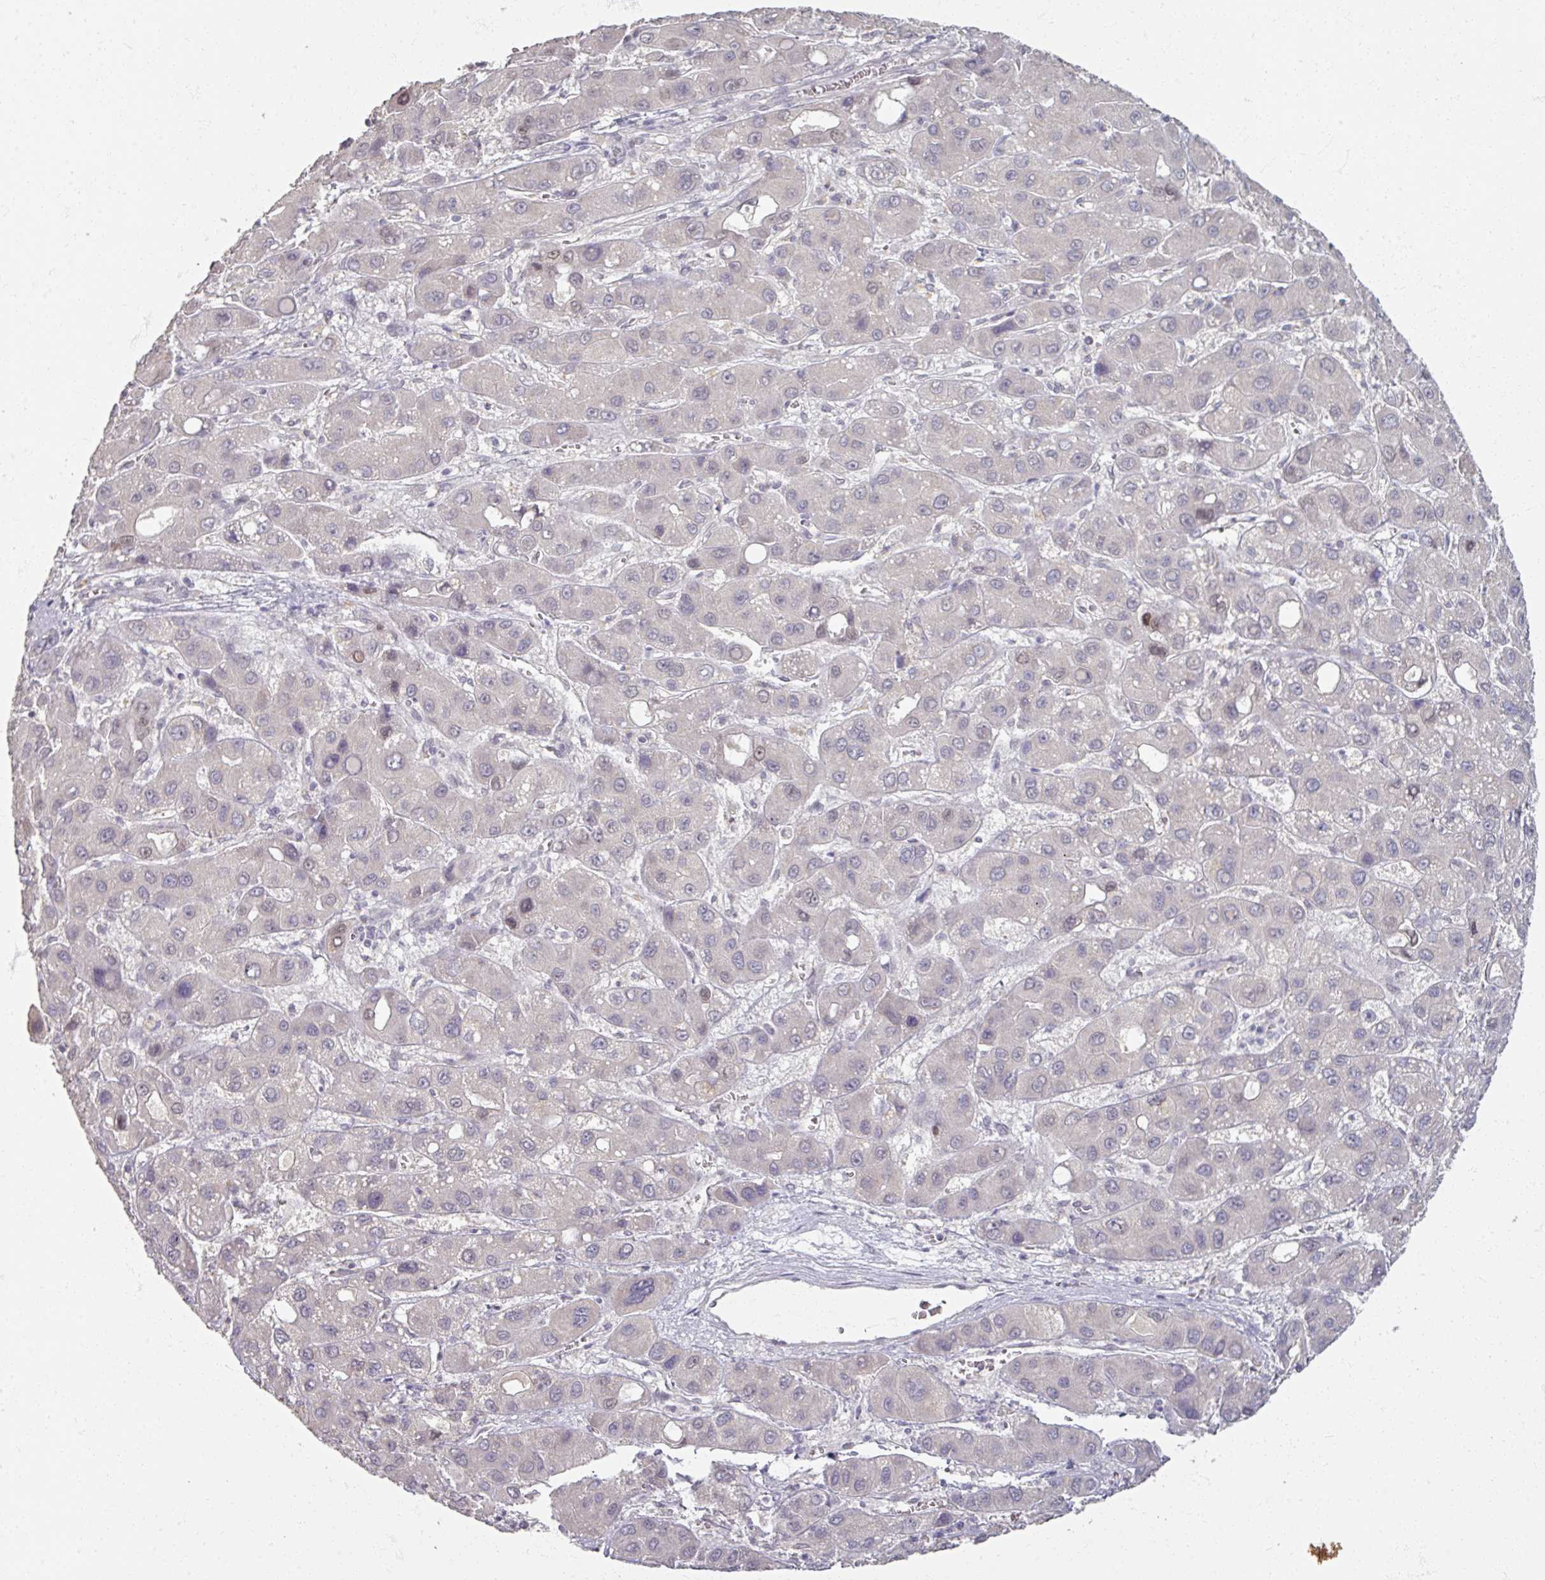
{"staining": {"intensity": "negative", "quantity": "none", "location": "none"}, "tissue": "liver cancer", "cell_type": "Tumor cells", "image_type": "cancer", "snomed": [{"axis": "morphology", "description": "Carcinoma, Hepatocellular, NOS"}, {"axis": "topography", "description": "Liver"}], "caption": "Liver cancer (hepatocellular carcinoma) stained for a protein using immunohistochemistry exhibits no staining tumor cells.", "gene": "SOX11", "patient": {"sex": "male", "age": 55}}